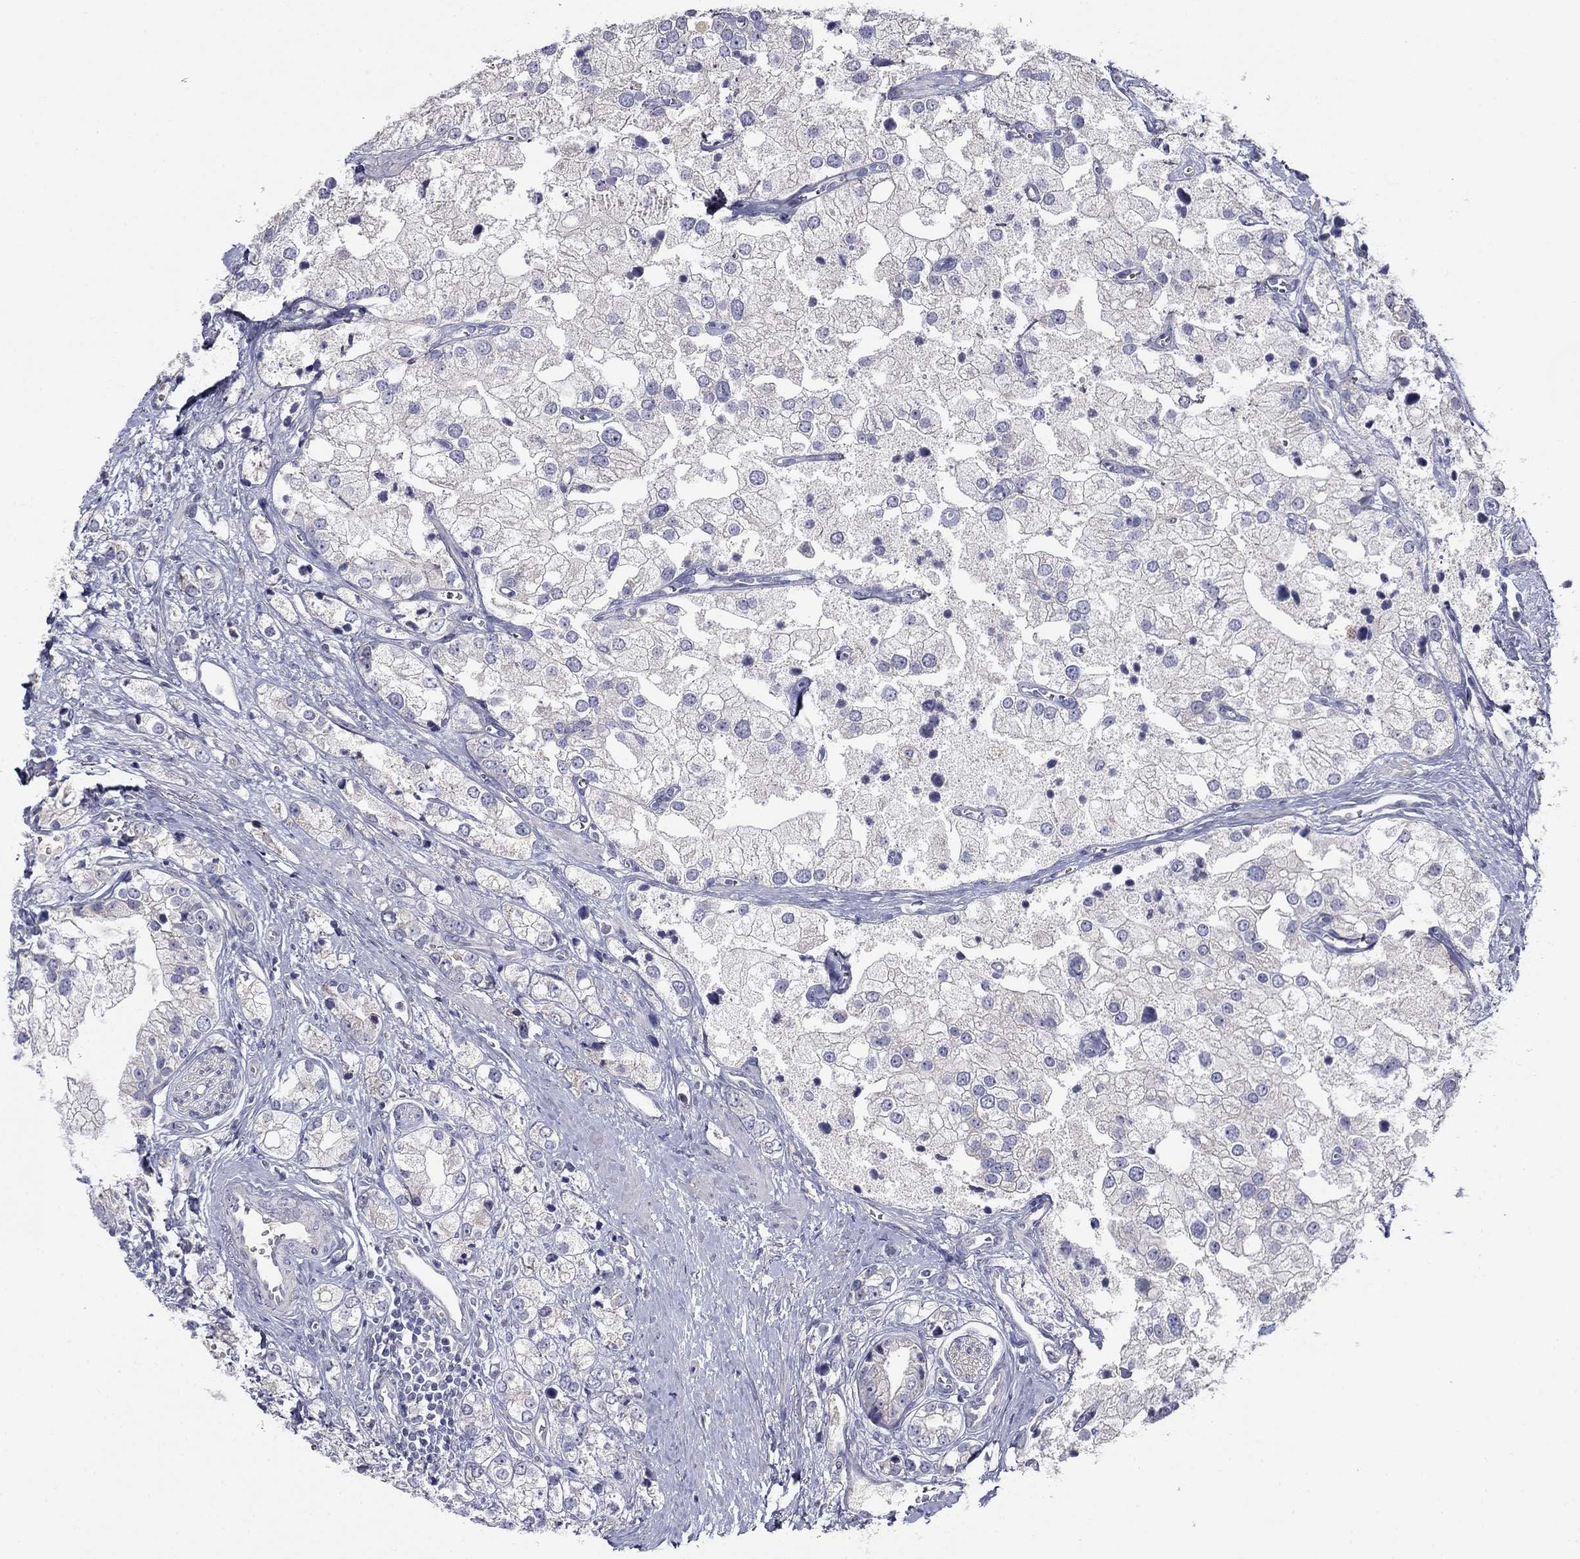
{"staining": {"intensity": "negative", "quantity": "none", "location": "none"}, "tissue": "prostate cancer", "cell_type": "Tumor cells", "image_type": "cancer", "snomed": [{"axis": "morphology", "description": "Adenocarcinoma, NOS"}, {"axis": "topography", "description": "Prostate and seminal vesicle, NOS"}, {"axis": "topography", "description": "Prostate"}], "caption": "A high-resolution micrograph shows immunohistochemistry (IHC) staining of adenocarcinoma (prostate), which reveals no significant expression in tumor cells.", "gene": "SPATA7", "patient": {"sex": "male", "age": 79}}